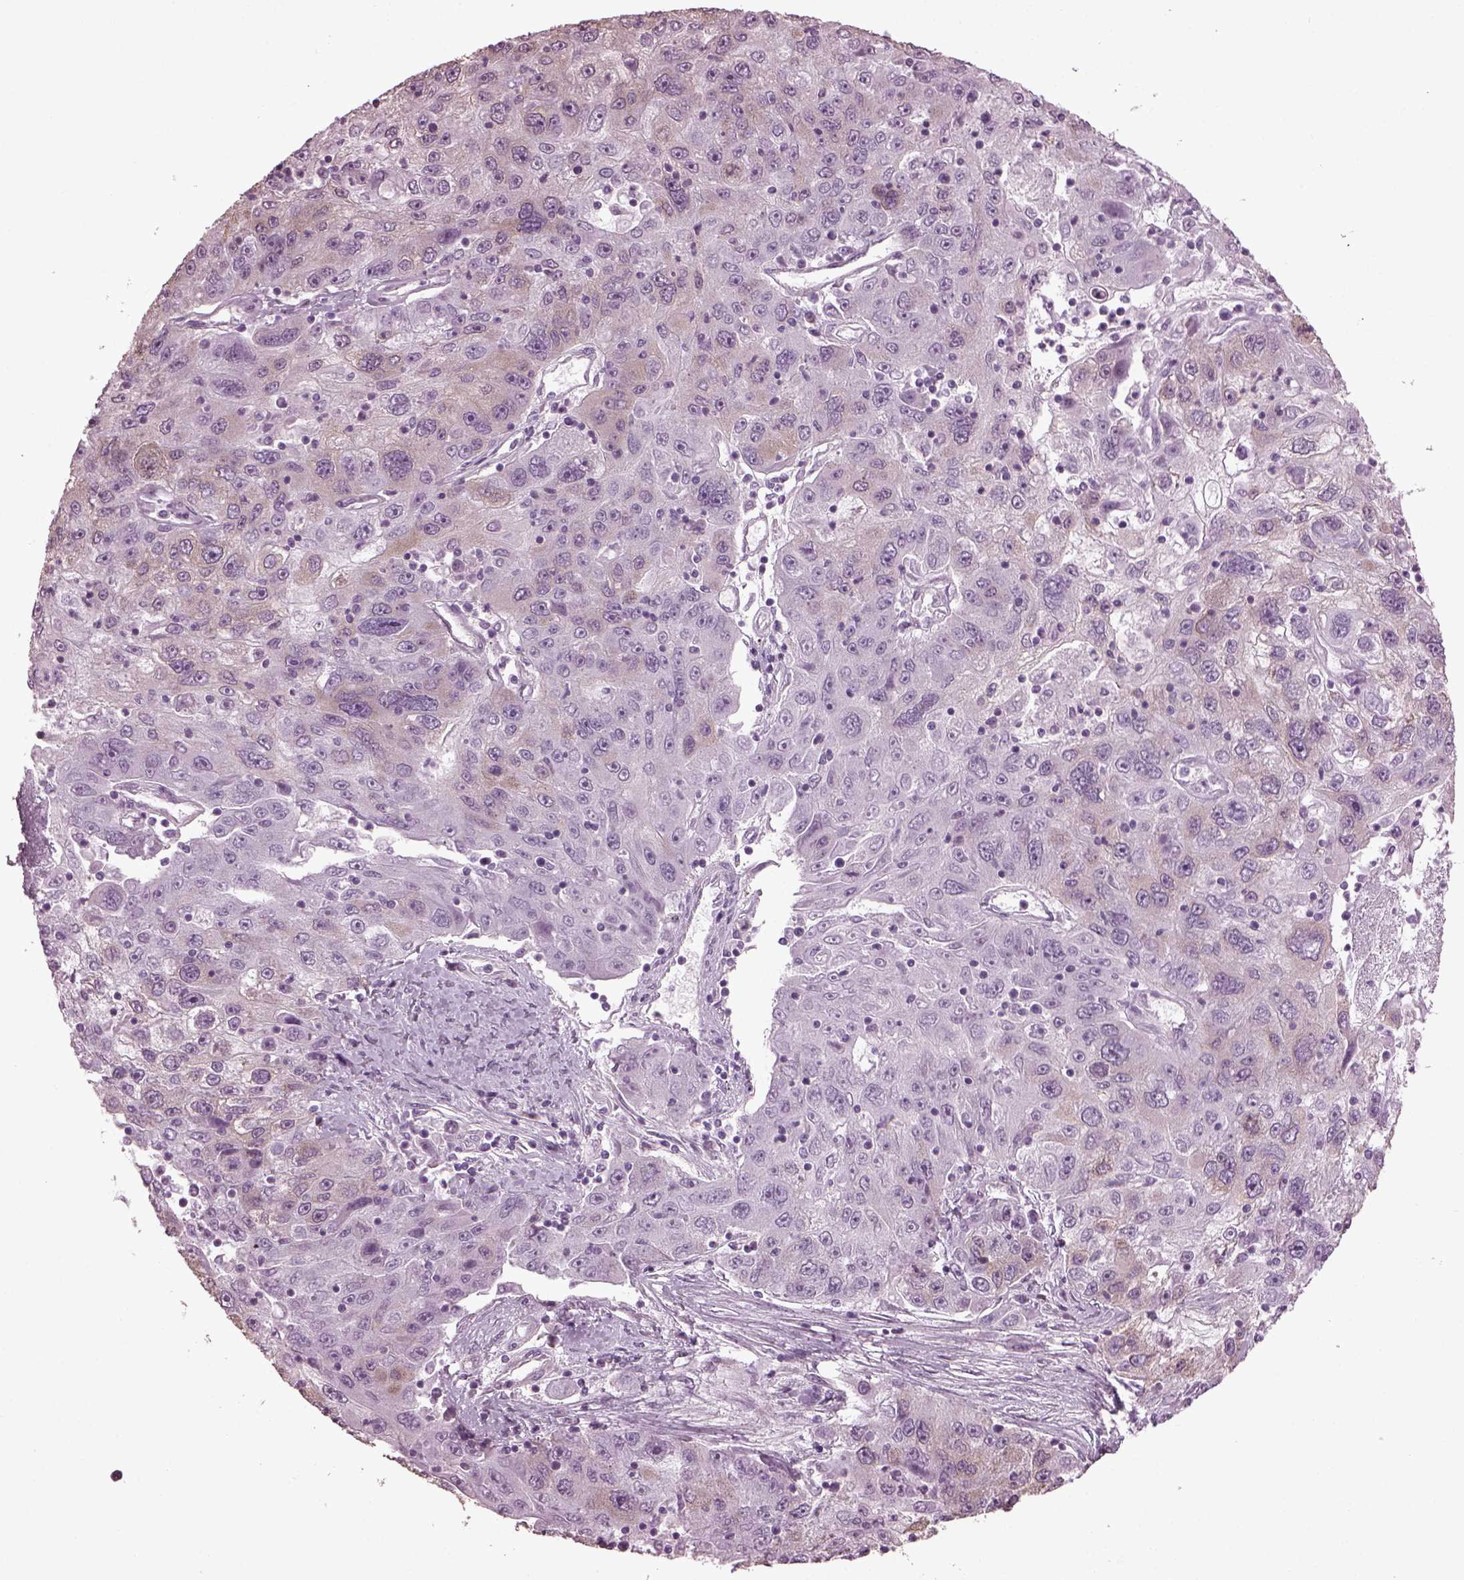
{"staining": {"intensity": "weak", "quantity": "25%-75%", "location": "cytoplasmic/membranous"}, "tissue": "stomach cancer", "cell_type": "Tumor cells", "image_type": "cancer", "snomed": [{"axis": "morphology", "description": "Adenocarcinoma, NOS"}, {"axis": "topography", "description": "Stomach"}], "caption": "Weak cytoplasmic/membranous staining is identified in approximately 25%-75% of tumor cells in stomach cancer (adenocarcinoma).", "gene": "CABP5", "patient": {"sex": "male", "age": 56}}